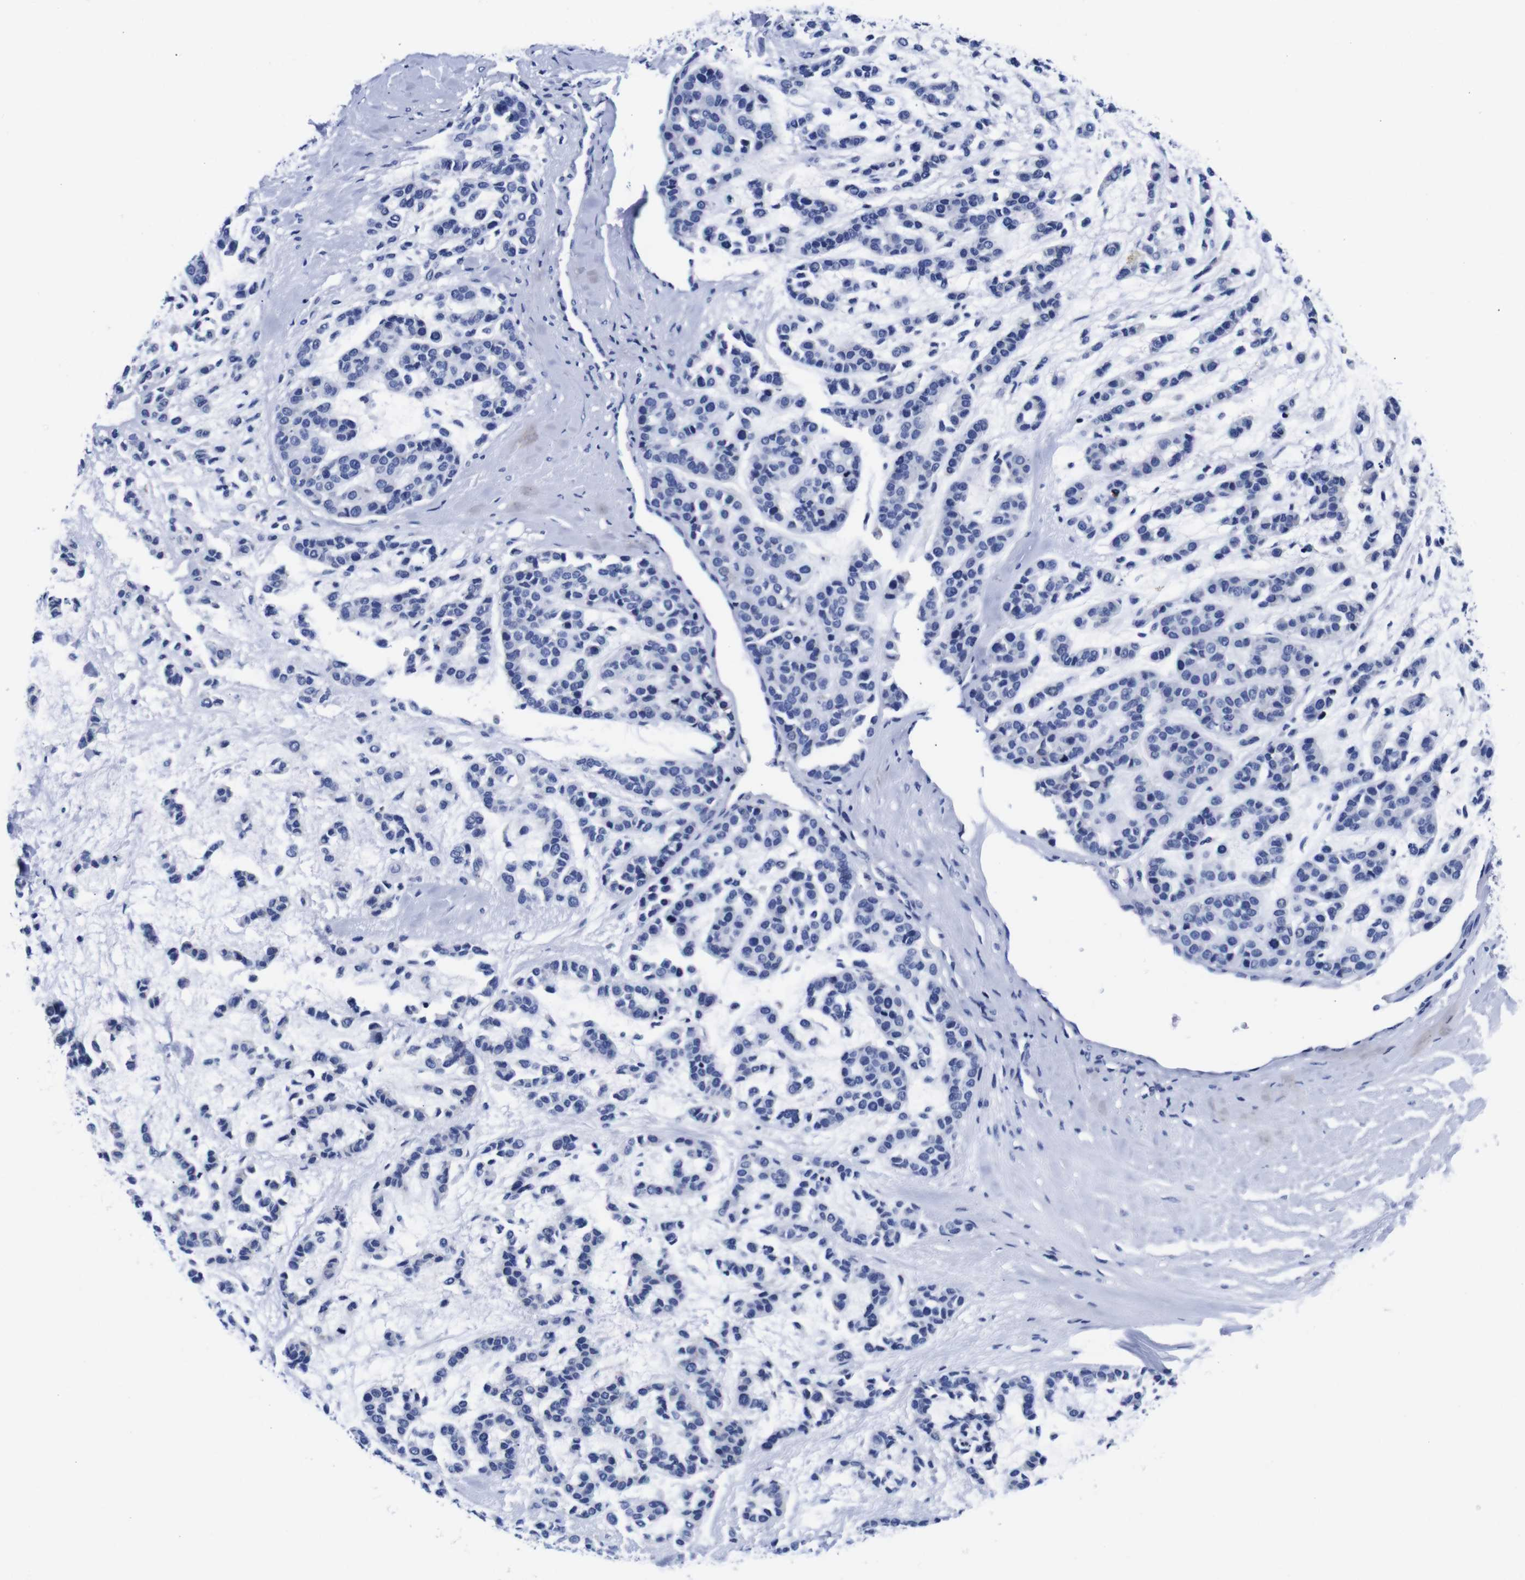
{"staining": {"intensity": "negative", "quantity": "none", "location": "none"}, "tissue": "head and neck cancer", "cell_type": "Tumor cells", "image_type": "cancer", "snomed": [{"axis": "morphology", "description": "Adenocarcinoma, NOS"}, {"axis": "morphology", "description": "Adenoma, NOS"}, {"axis": "topography", "description": "Head-Neck"}], "caption": "DAB (3,3'-diaminobenzidine) immunohistochemical staining of human adenocarcinoma (head and neck) shows no significant staining in tumor cells.", "gene": "CLEC4G", "patient": {"sex": "female", "age": 55}}